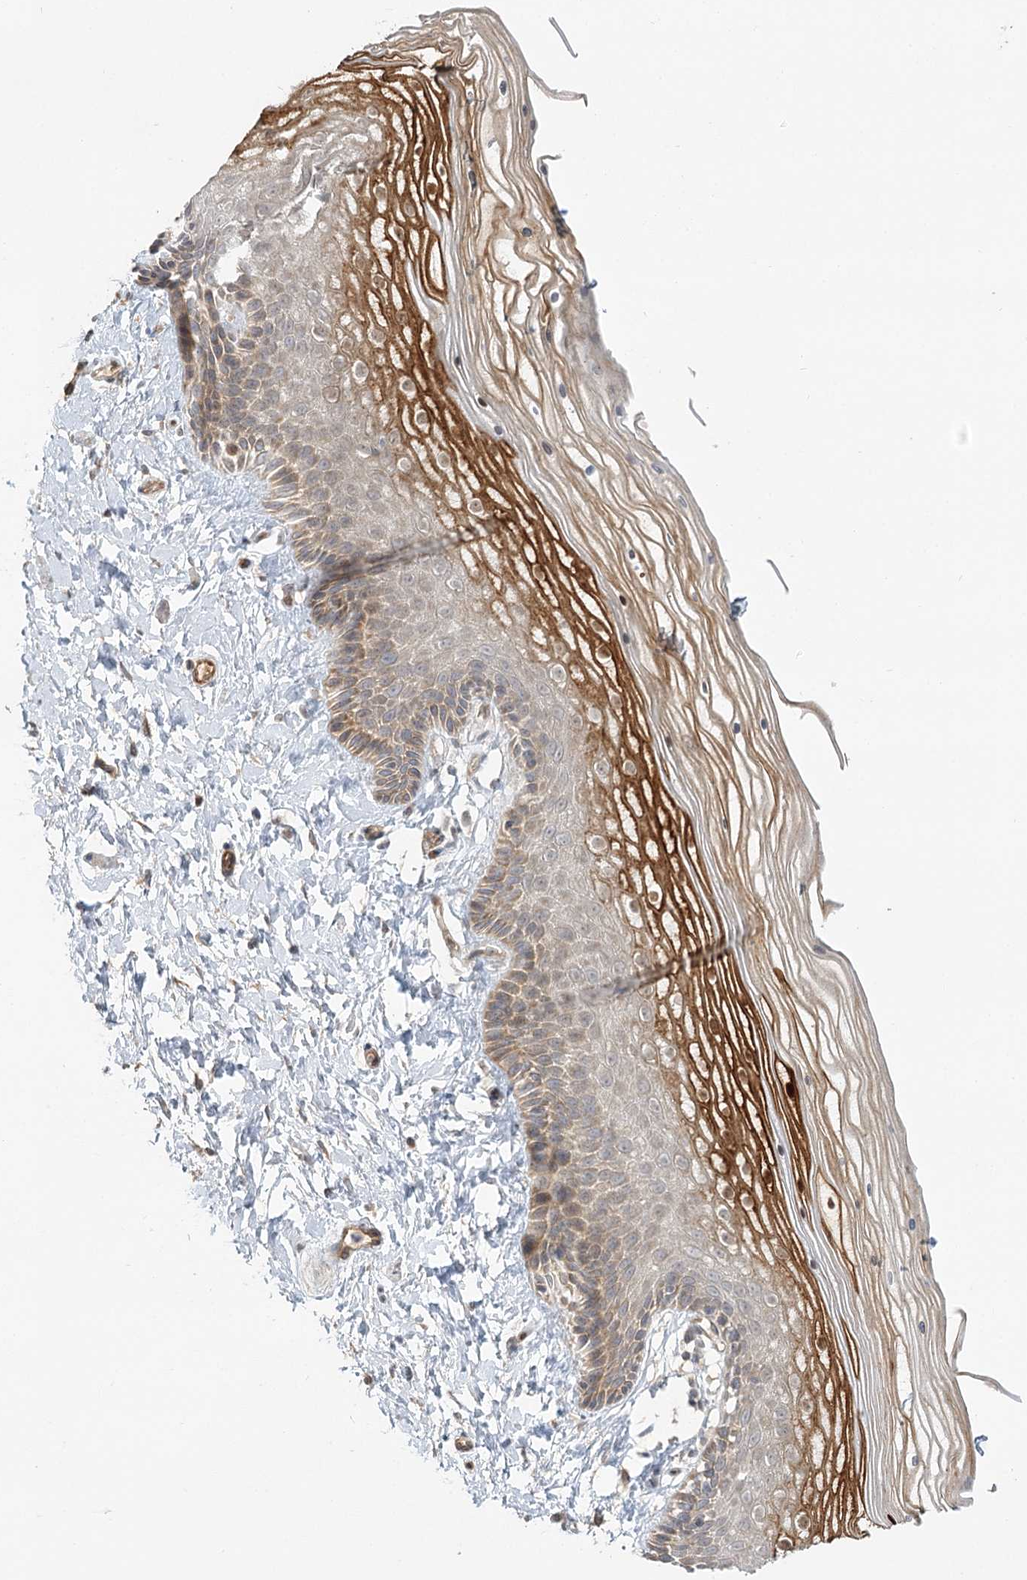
{"staining": {"intensity": "strong", "quantity": "25%-75%", "location": "cytoplasmic/membranous,nuclear"}, "tissue": "vagina", "cell_type": "Squamous epithelial cells", "image_type": "normal", "snomed": [{"axis": "morphology", "description": "Normal tissue, NOS"}, {"axis": "topography", "description": "Vagina"}, {"axis": "topography", "description": "Cervix"}], "caption": "Vagina stained for a protein reveals strong cytoplasmic/membranous,nuclear positivity in squamous epithelial cells. Using DAB (brown) and hematoxylin (blue) stains, captured at high magnification using brightfield microscopy.", "gene": "GUCY2C", "patient": {"sex": "female", "age": 40}}